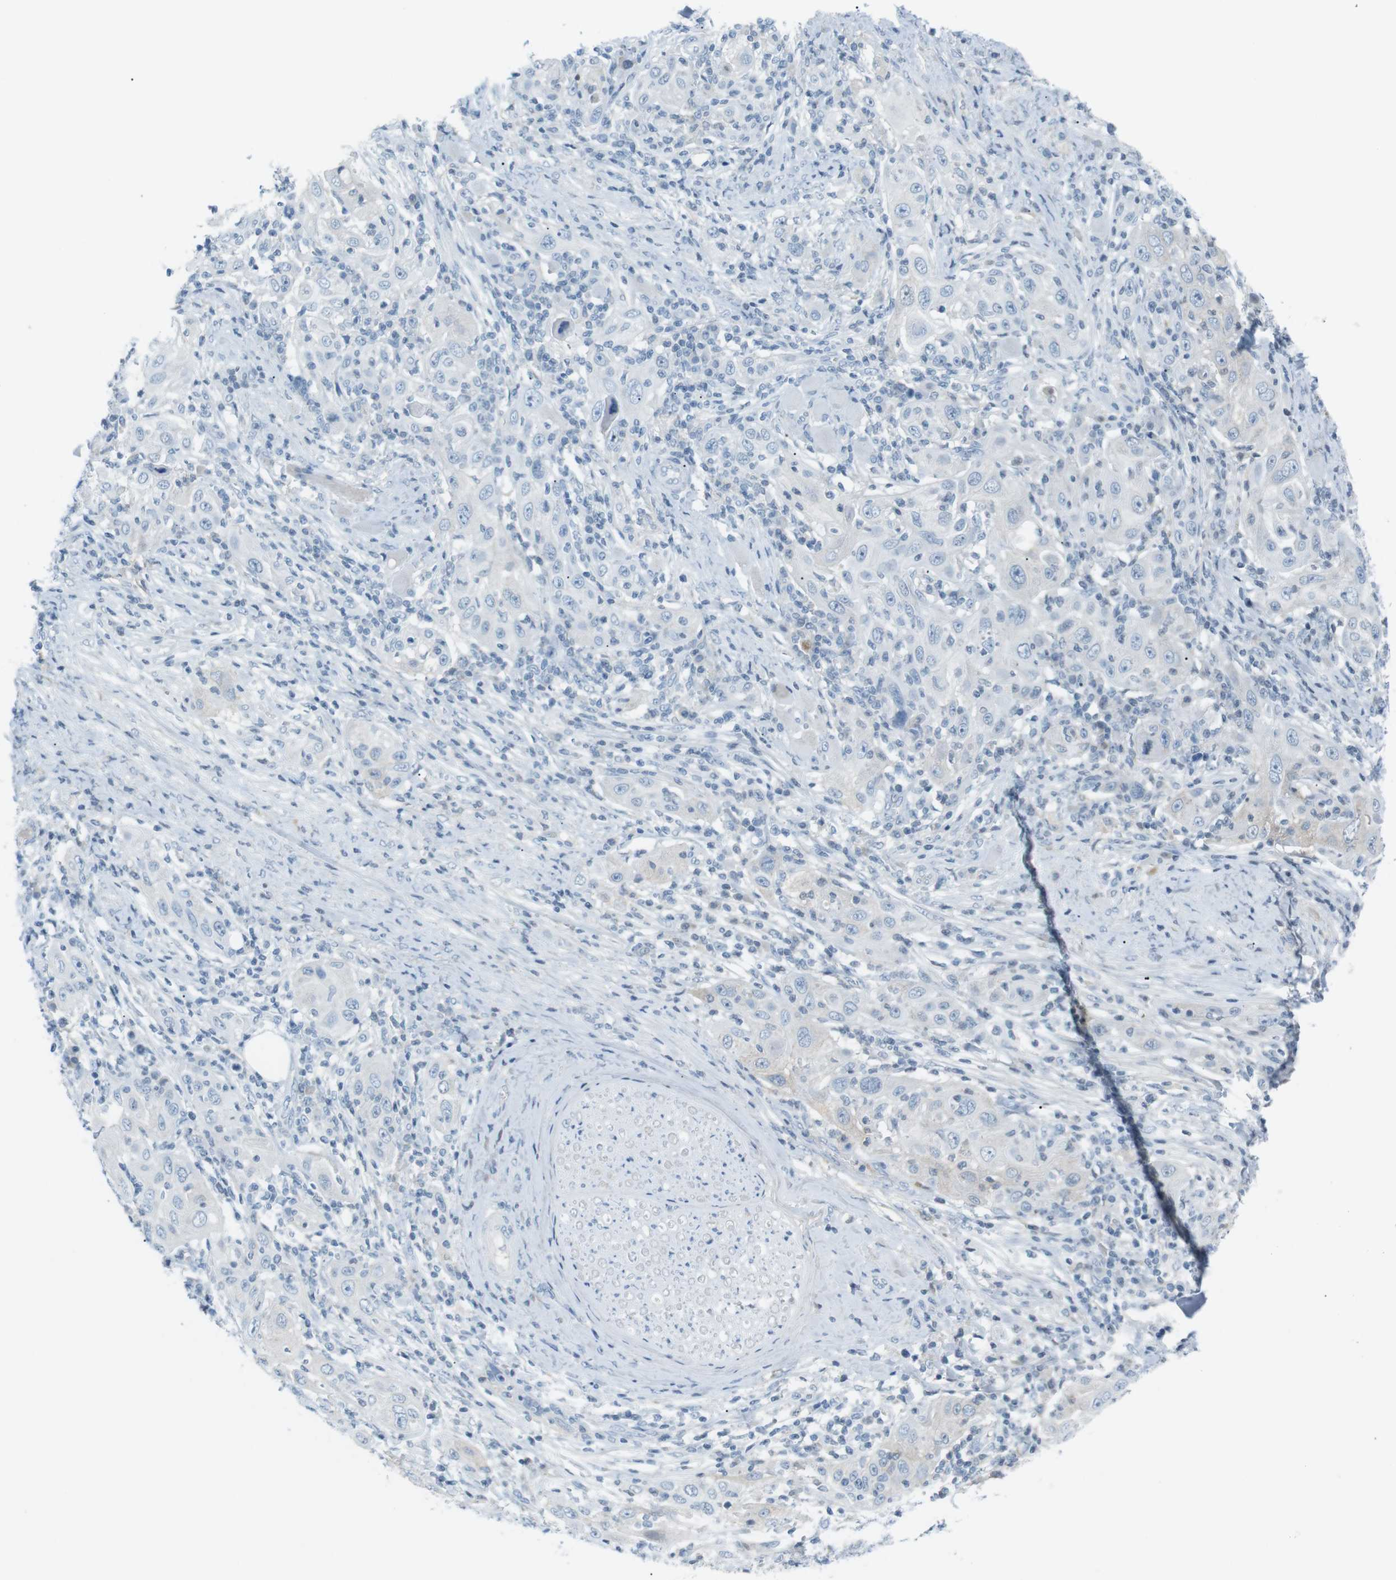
{"staining": {"intensity": "negative", "quantity": "none", "location": "none"}, "tissue": "skin cancer", "cell_type": "Tumor cells", "image_type": "cancer", "snomed": [{"axis": "morphology", "description": "Squamous cell carcinoma, NOS"}, {"axis": "topography", "description": "Skin"}], "caption": "A micrograph of squamous cell carcinoma (skin) stained for a protein displays no brown staining in tumor cells. The staining was performed using DAB to visualize the protein expression in brown, while the nuclei were stained in blue with hematoxylin (Magnification: 20x).", "gene": "AZGP1", "patient": {"sex": "female", "age": 88}}